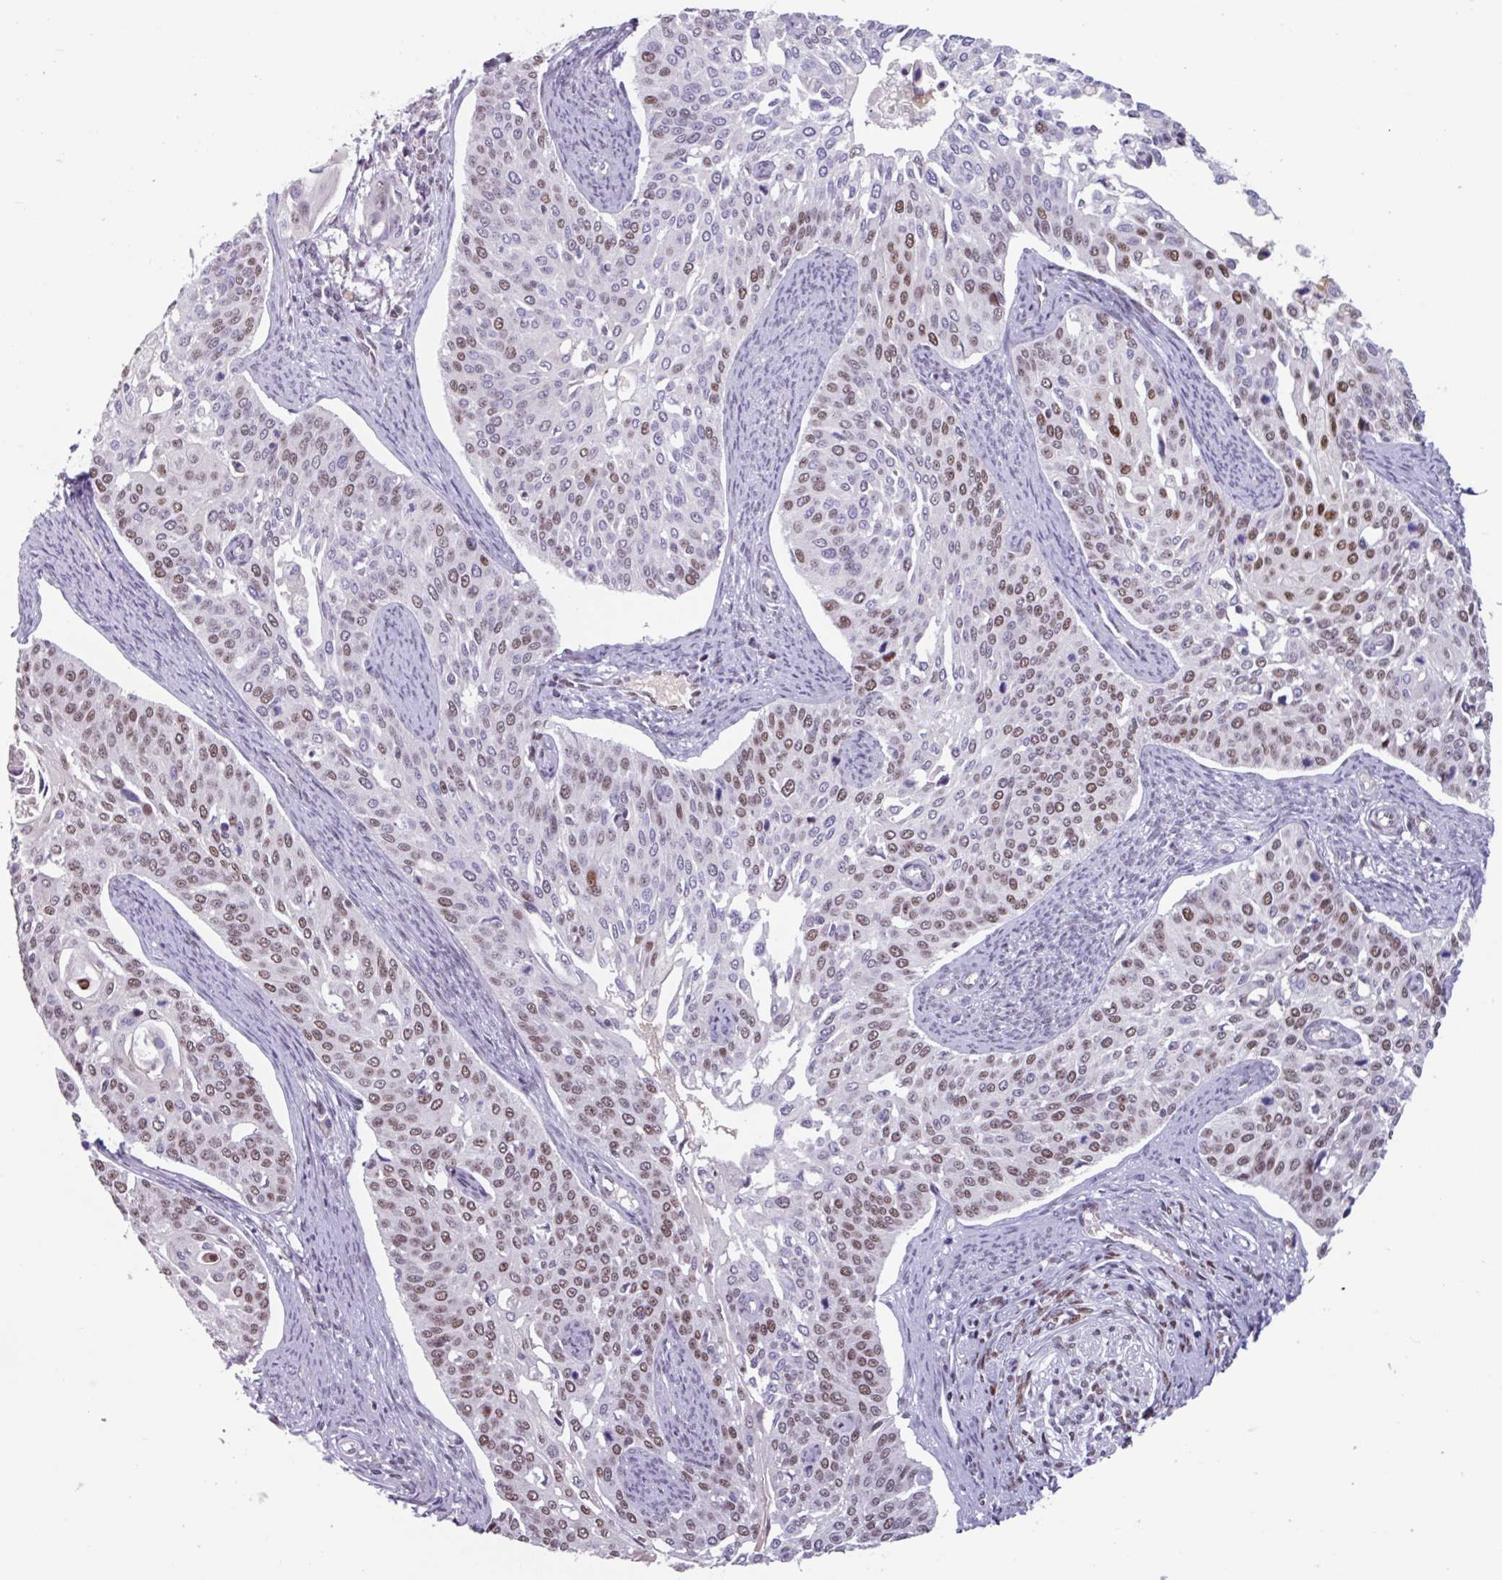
{"staining": {"intensity": "moderate", "quantity": "25%-75%", "location": "nuclear"}, "tissue": "cervical cancer", "cell_type": "Tumor cells", "image_type": "cancer", "snomed": [{"axis": "morphology", "description": "Squamous cell carcinoma, NOS"}, {"axis": "topography", "description": "Cervix"}], "caption": "An immunohistochemistry micrograph of tumor tissue is shown. Protein staining in brown labels moderate nuclear positivity in cervical squamous cell carcinoma within tumor cells.", "gene": "ZNF575", "patient": {"sex": "female", "age": 44}}